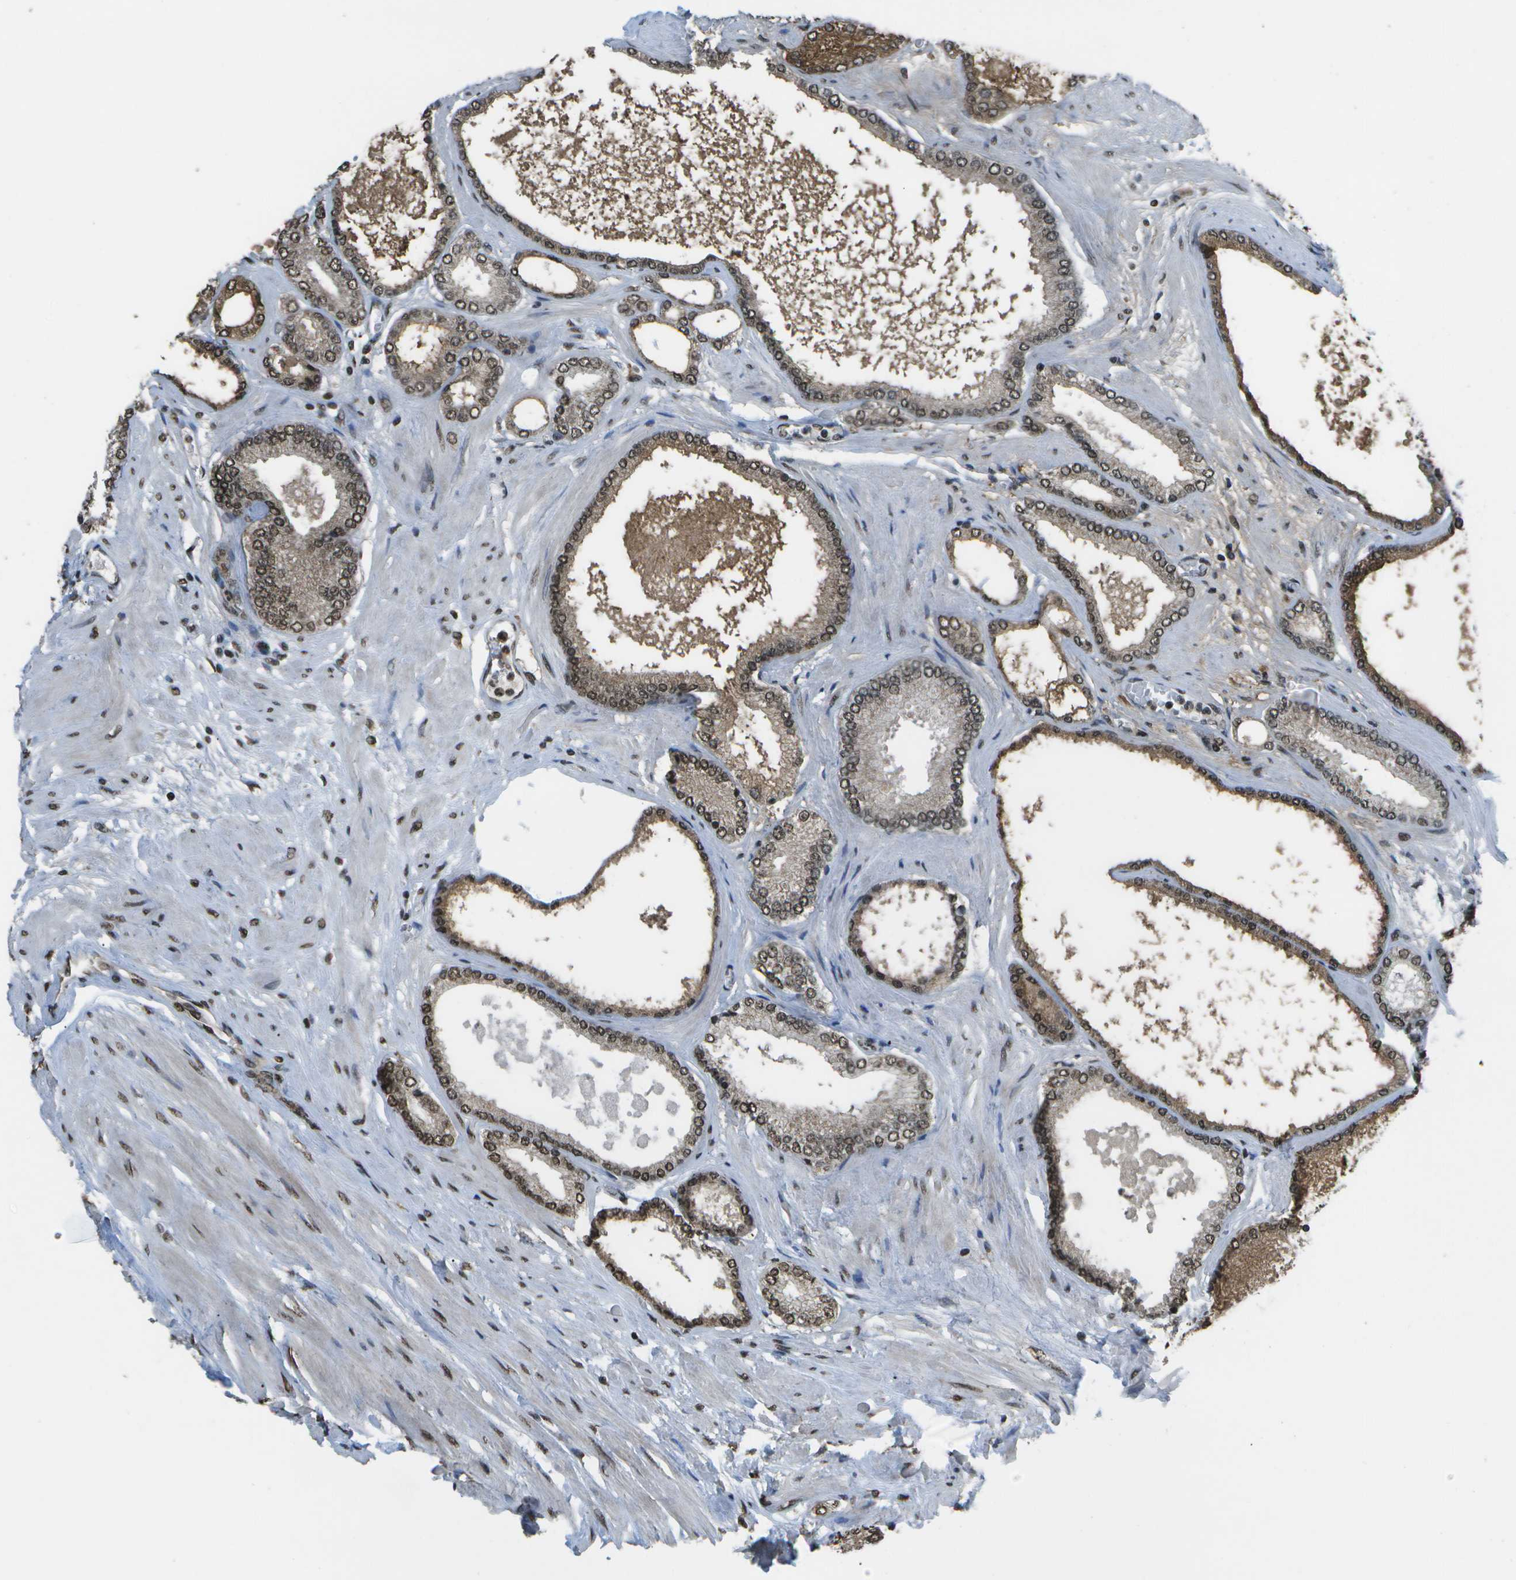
{"staining": {"intensity": "weak", "quantity": "25%-75%", "location": "nuclear"}, "tissue": "prostate cancer", "cell_type": "Tumor cells", "image_type": "cancer", "snomed": [{"axis": "morphology", "description": "Adenocarcinoma, High grade"}, {"axis": "topography", "description": "Prostate"}], "caption": "Tumor cells display weak nuclear positivity in approximately 25%-75% of cells in adenocarcinoma (high-grade) (prostate).", "gene": "SPEN", "patient": {"sex": "male", "age": 61}}